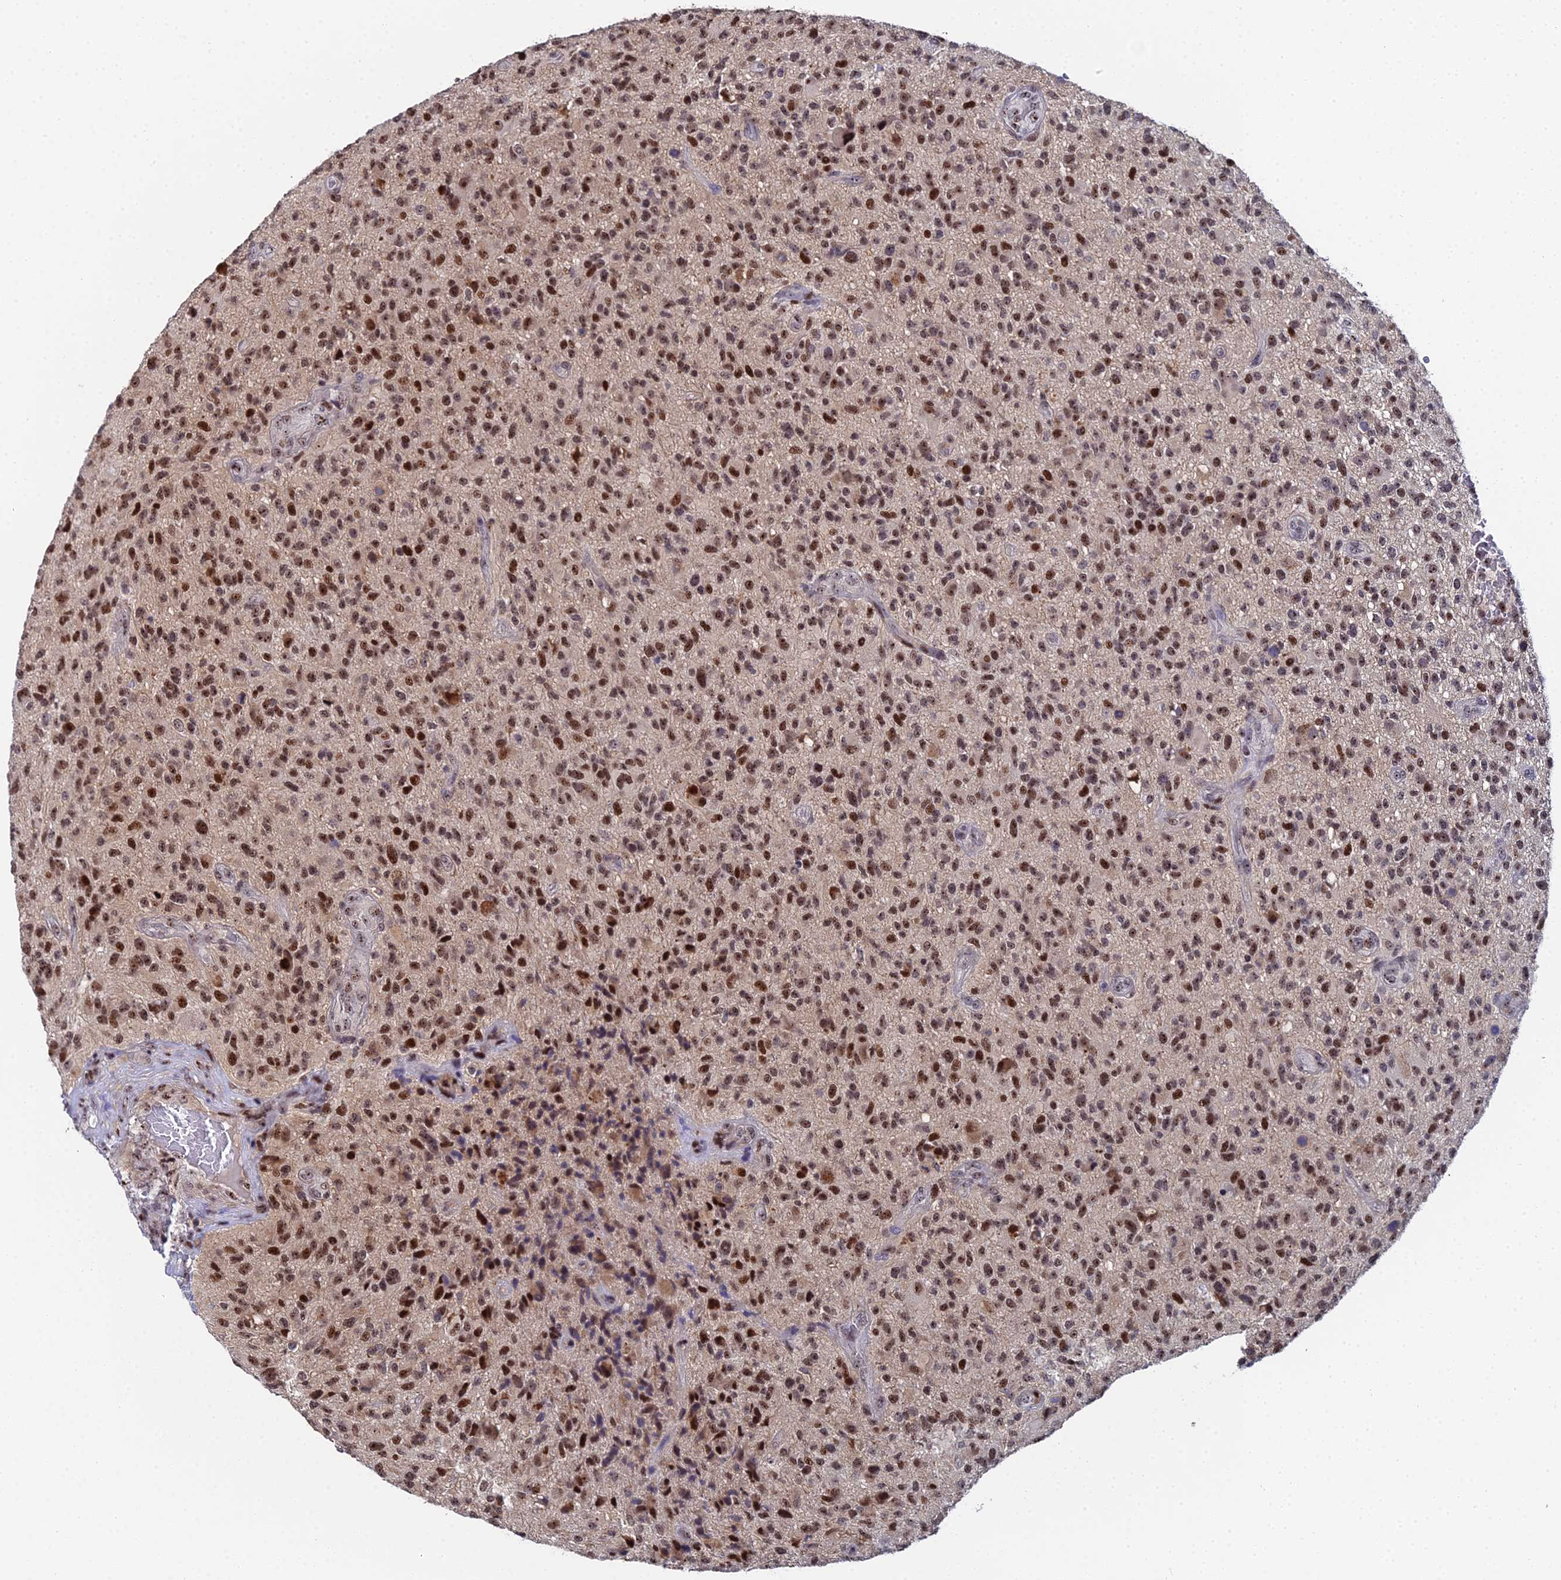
{"staining": {"intensity": "strong", "quantity": ">75%", "location": "nuclear"}, "tissue": "glioma", "cell_type": "Tumor cells", "image_type": "cancer", "snomed": [{"axis": "morphology", "description": "Glioma, malignant, High grade"}, {"axis": "topography", "description": "Brain"}], "caption": "A brown stain labels strong nuclear positivity of a protein in human glioma tumor cells.", "gene": "TIFA", "patient": {"sex": "male", "age": 47}}